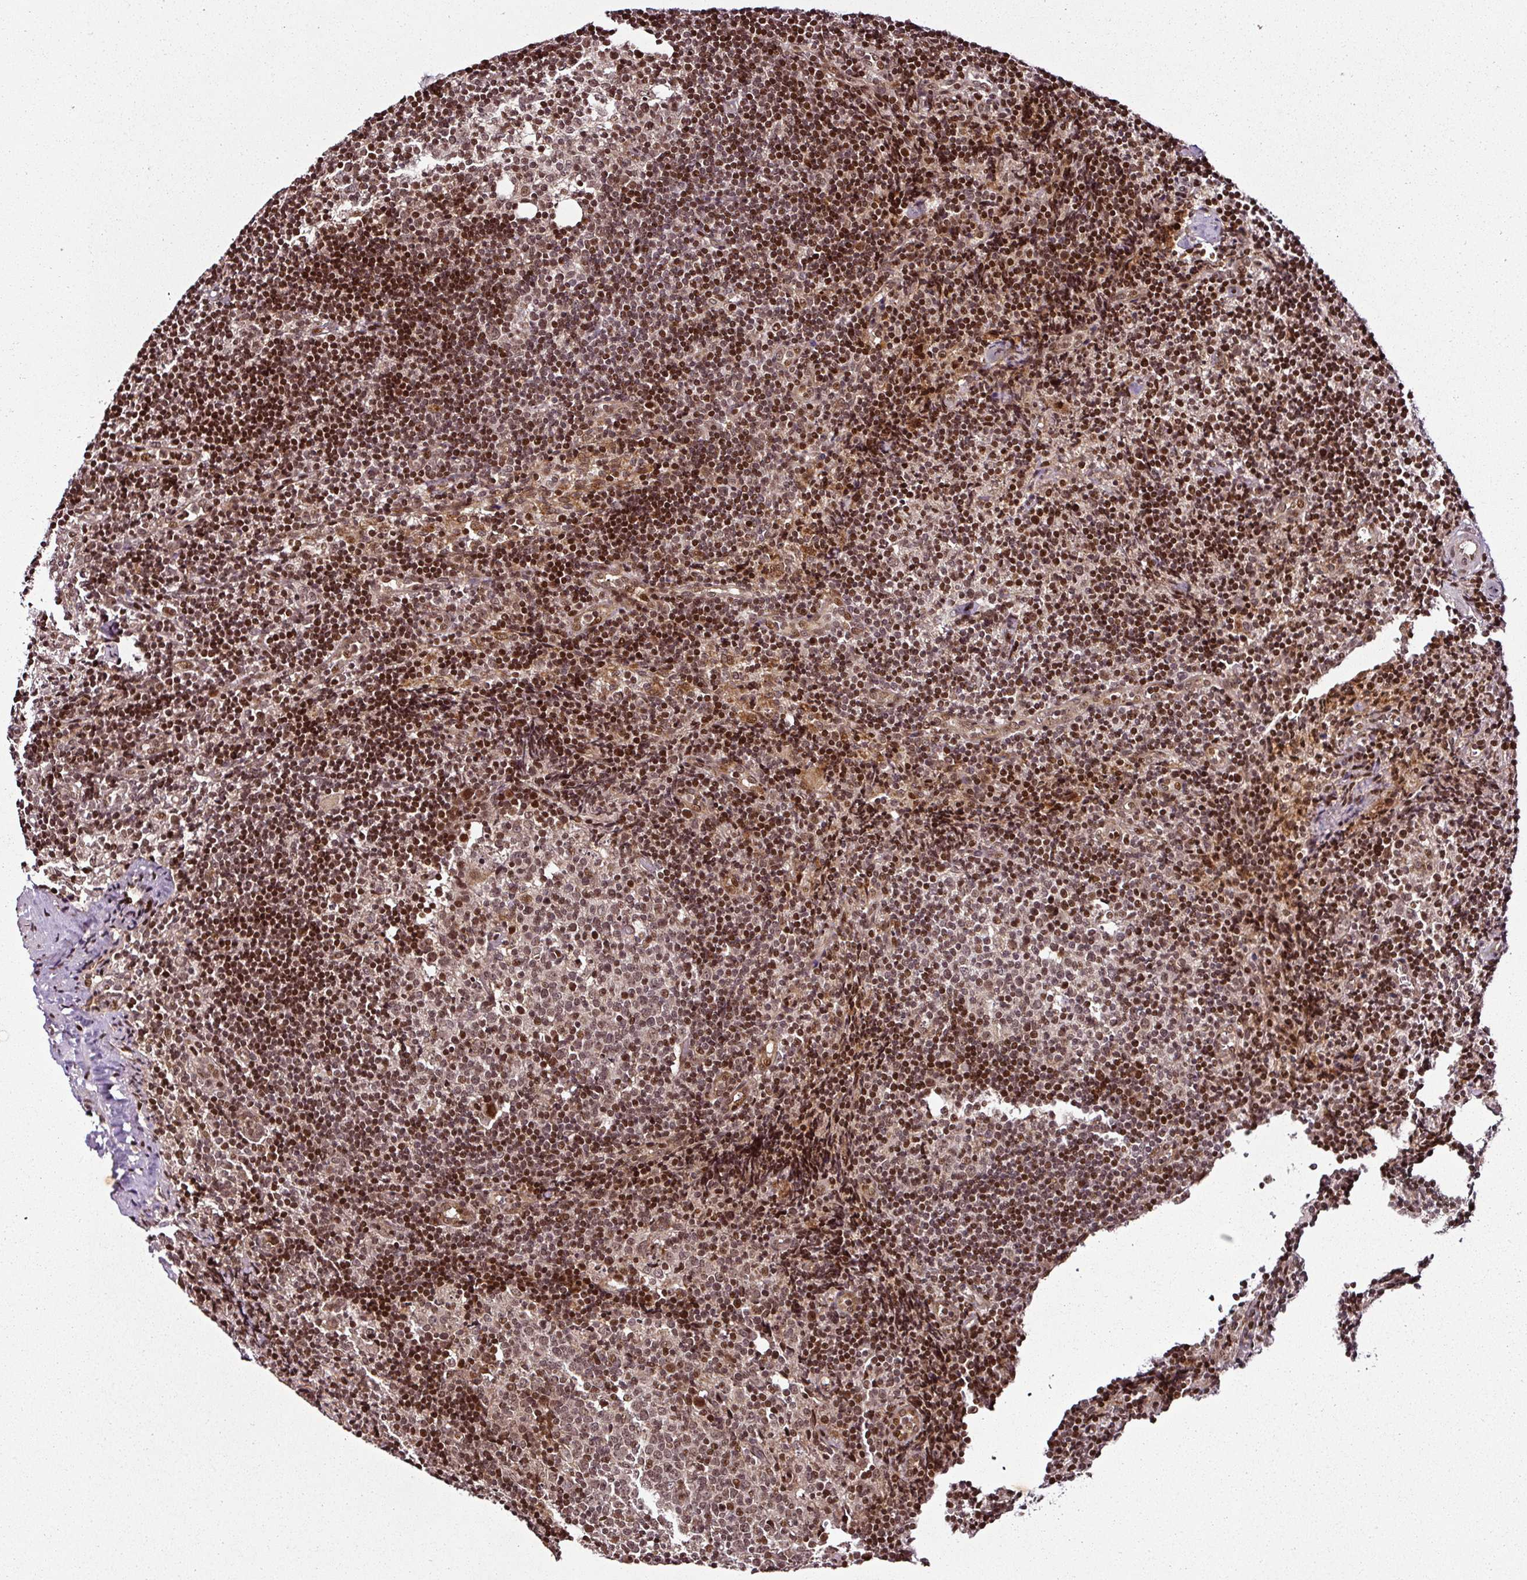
{"staining": {"intensity": "moderate", "quantity": ">75%", "location": "nuclear"}, "tissue": "lymph node", "cell_type": "Germinal center cells", "image_type": "normal", "snomed": [{"axis": "morphology", "description": "Normal tissue, NOS"}, {"axis": "topography", "description": "Lymph node"}], "caption": "A medium amount of moderate nuclear positivity is appreciated in about >75% of germinal center cells in unremarkable lymph node.", "gene": "COPRS", "patient": {"sex": "female", "age": 52}}